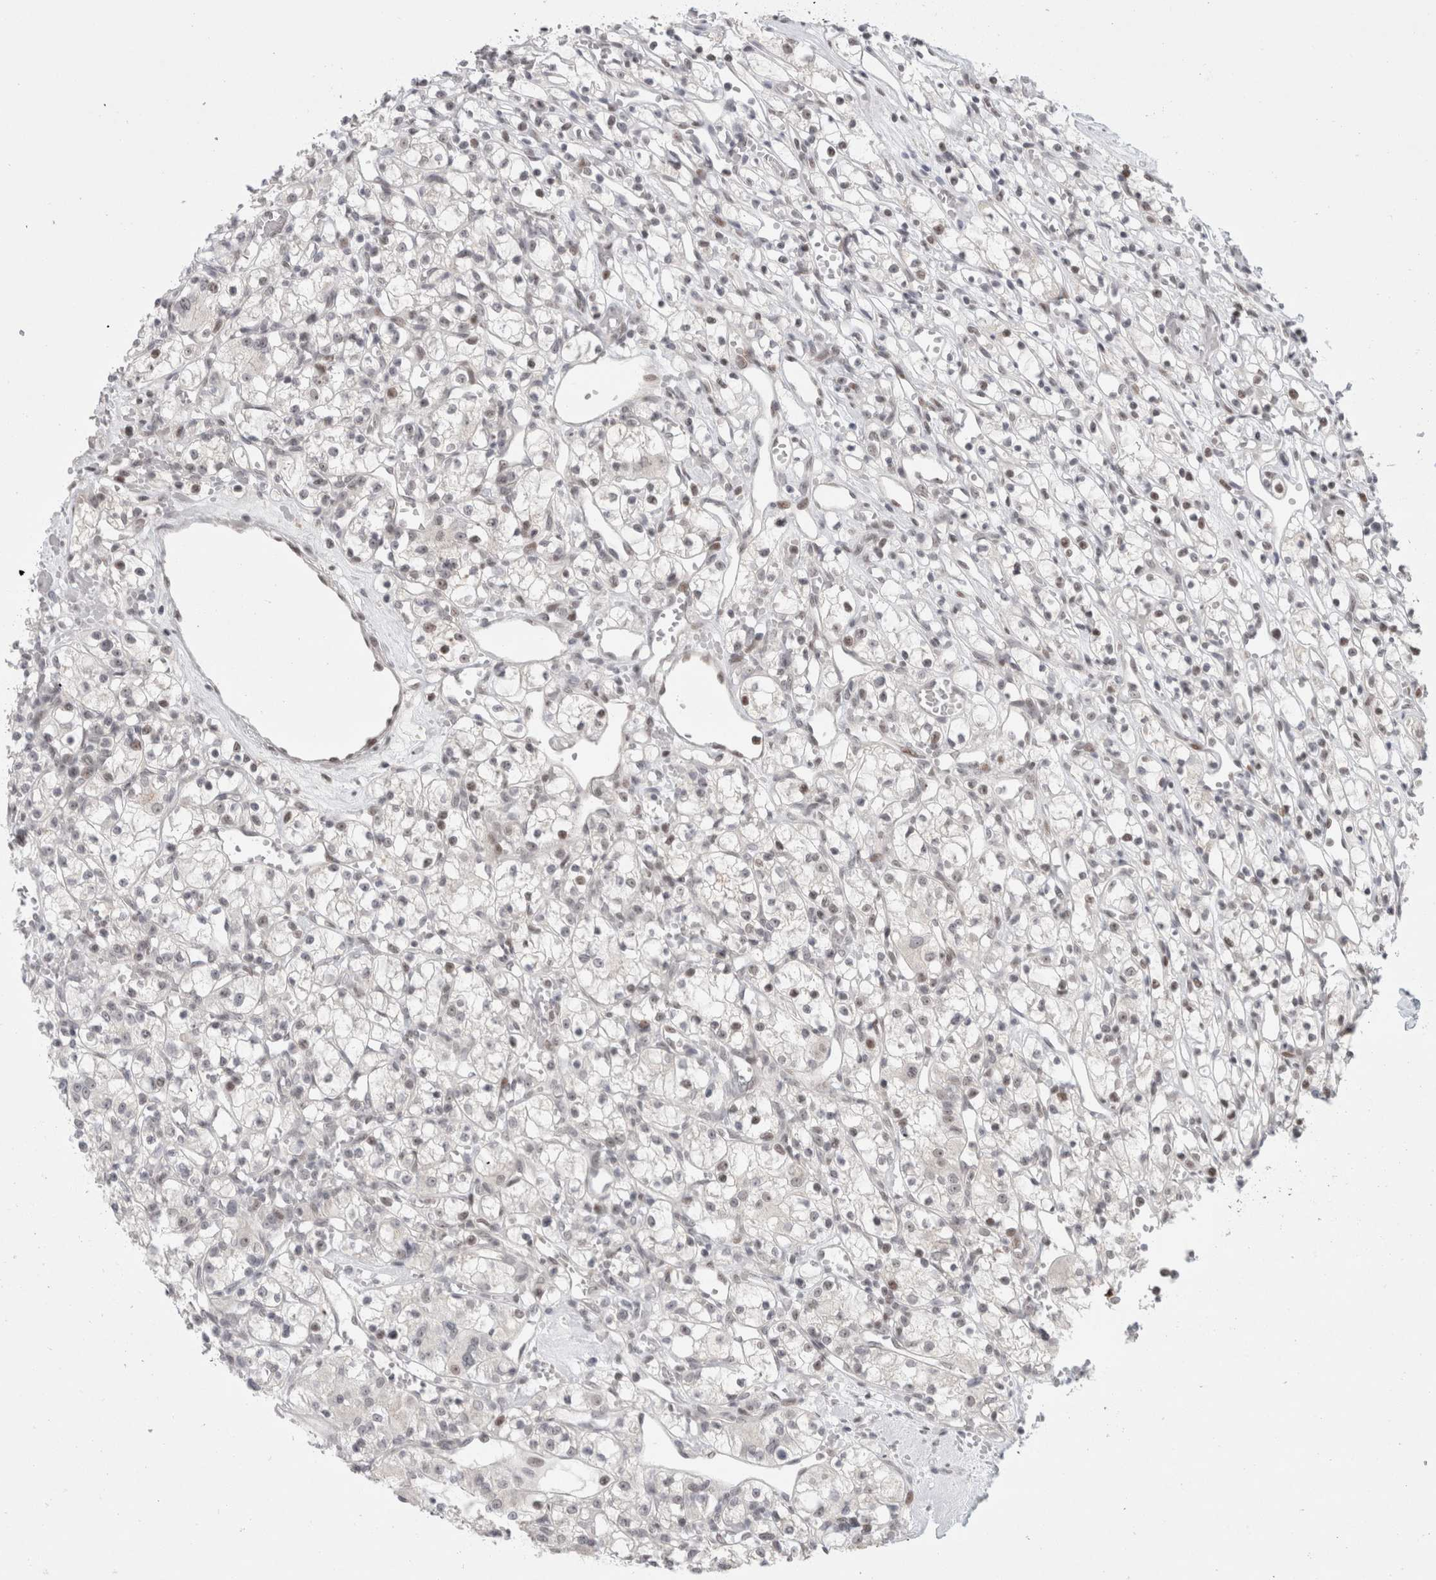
{"staining": {"intensity": "weak", "quantity": ">75%", "location": "nuclear"}, "tissue": "renal cancer", "cell_type": "Tumor cells", "image_type": "cancer", "snomed": [{"axis": "morphology", "description": "Adenocarcinoma, NOS"}, {"axis": "topography", "description": "Kidney"}], "caption": "Brown immunohistochemical staining in adenocarcinoma (renal) displays weak nuclear expression in approximately >75% of tumor cells.", "gene": "SENP6", "patient": {"sex": "female", "age": 59}}